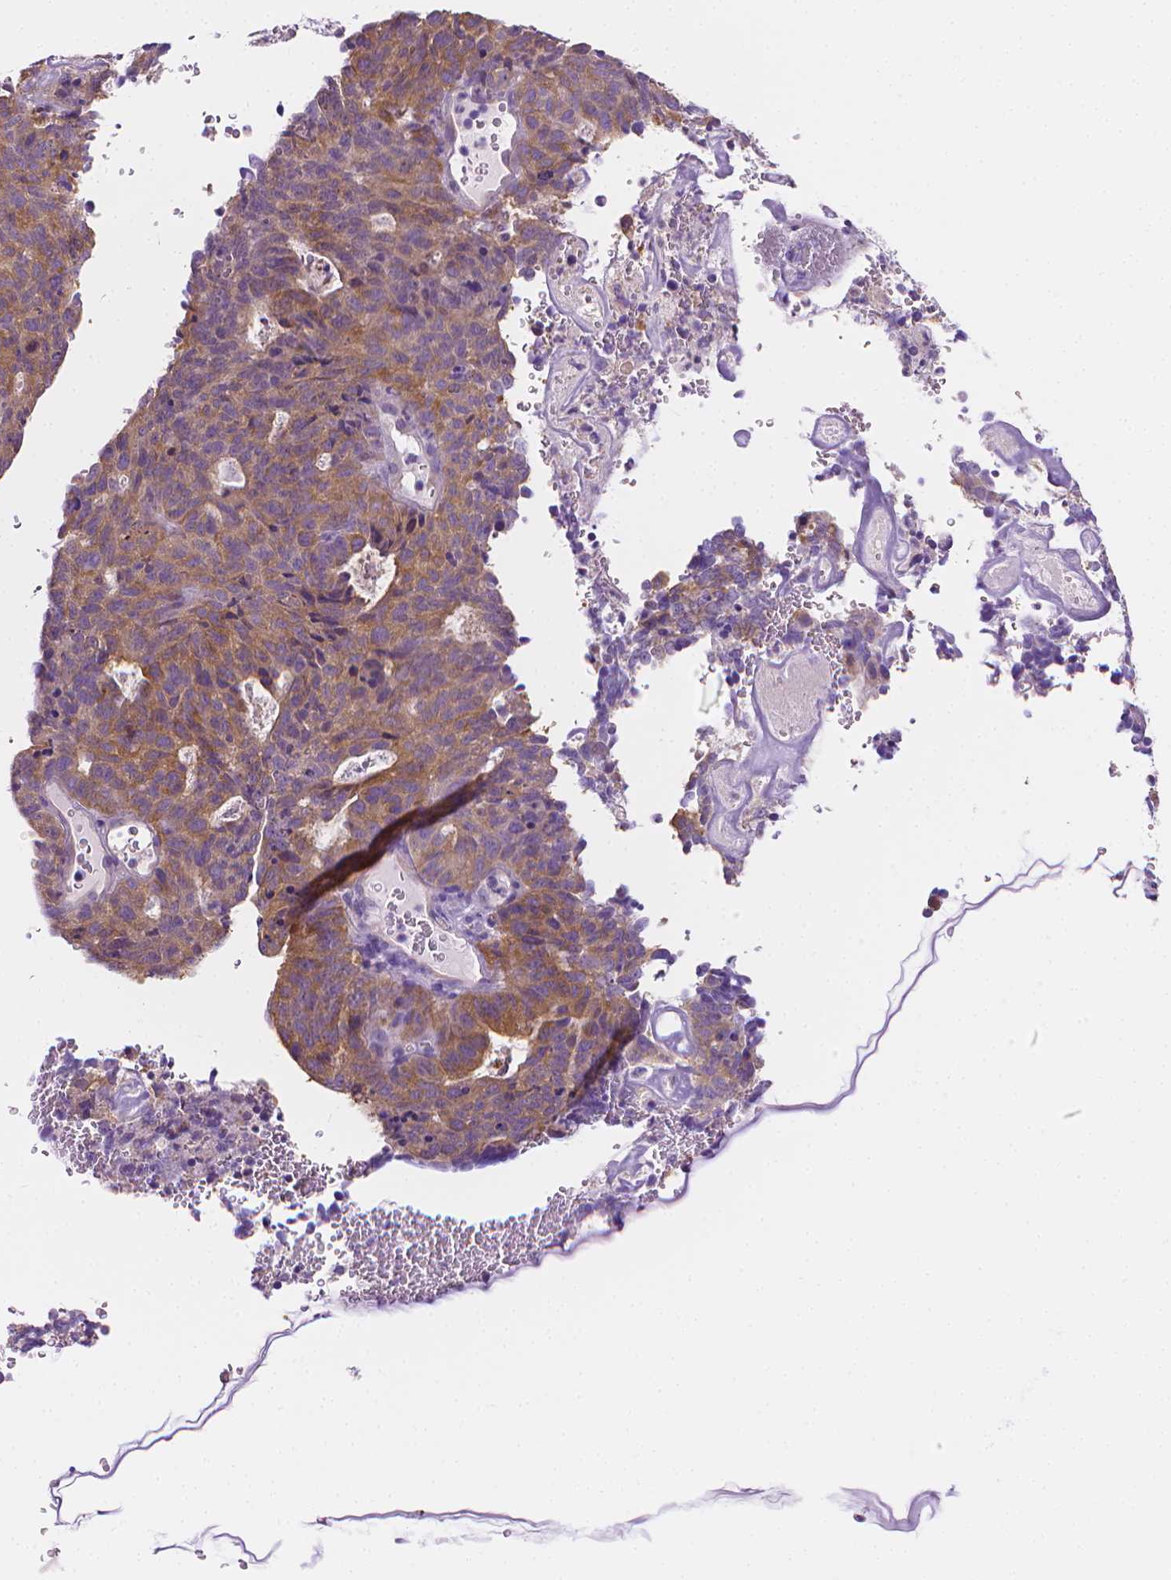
{"staining": {"intensity": "moderate", "quantity": ">75%", "location": "cytoplasmic/membranous"}, "tissue": "cervical cancer", "cell_type": "Tumor cells", "image_type": "cancer", "snomed": [{"axis": "morphology", "description": "Adenocarcinoma, NOS"}, {"axis": "topography", "description": "Cervix"}], "caption": "Immunohistochemical staining of cervical adenocarcinoma shows medium levels of moderate cytoplasmic/membranous positivity in about >75% of tumor cells.", "gene": "FASN", "patient": {"sex": "female", "age": 38}}